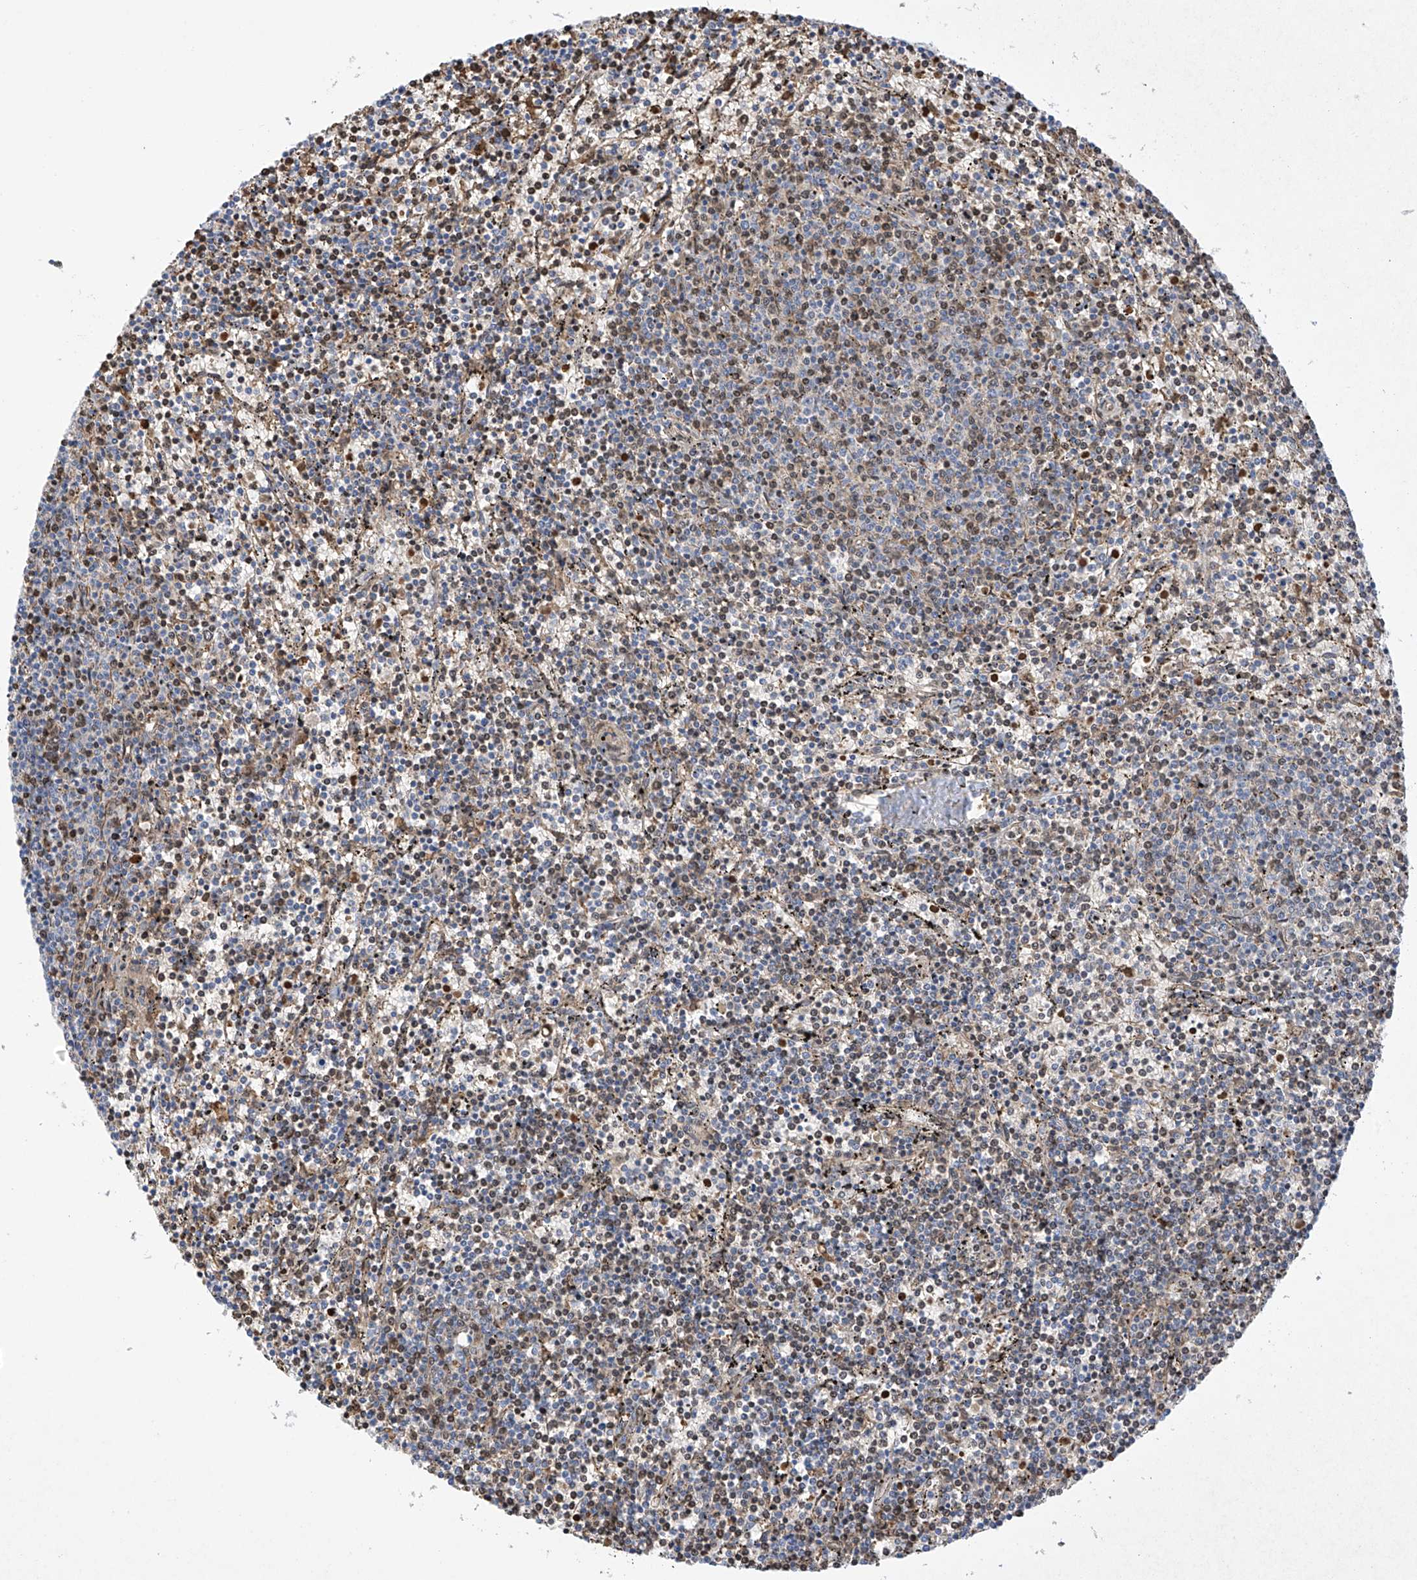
{"staining": {"intensity": "negative", "quantity": "none", "location": "none"}, "tissue": "lymphoma", "cell_type": "Tumor cells", "image_type": "cancer", "snomed": [{"axis": "morphology", "description": "Malignant lymphoma, non-Hodgkin's type, Low grade"}, {"axis": "topography", "description": "Spleen"}], "caption": "This is a image of IHC staining of malignant lymphoma, non-Hodgkin's type (low-grade), which shows no staining in tumor cells.", "gene": "METTL18", "patient": {"sex": "female", "age": 50}}